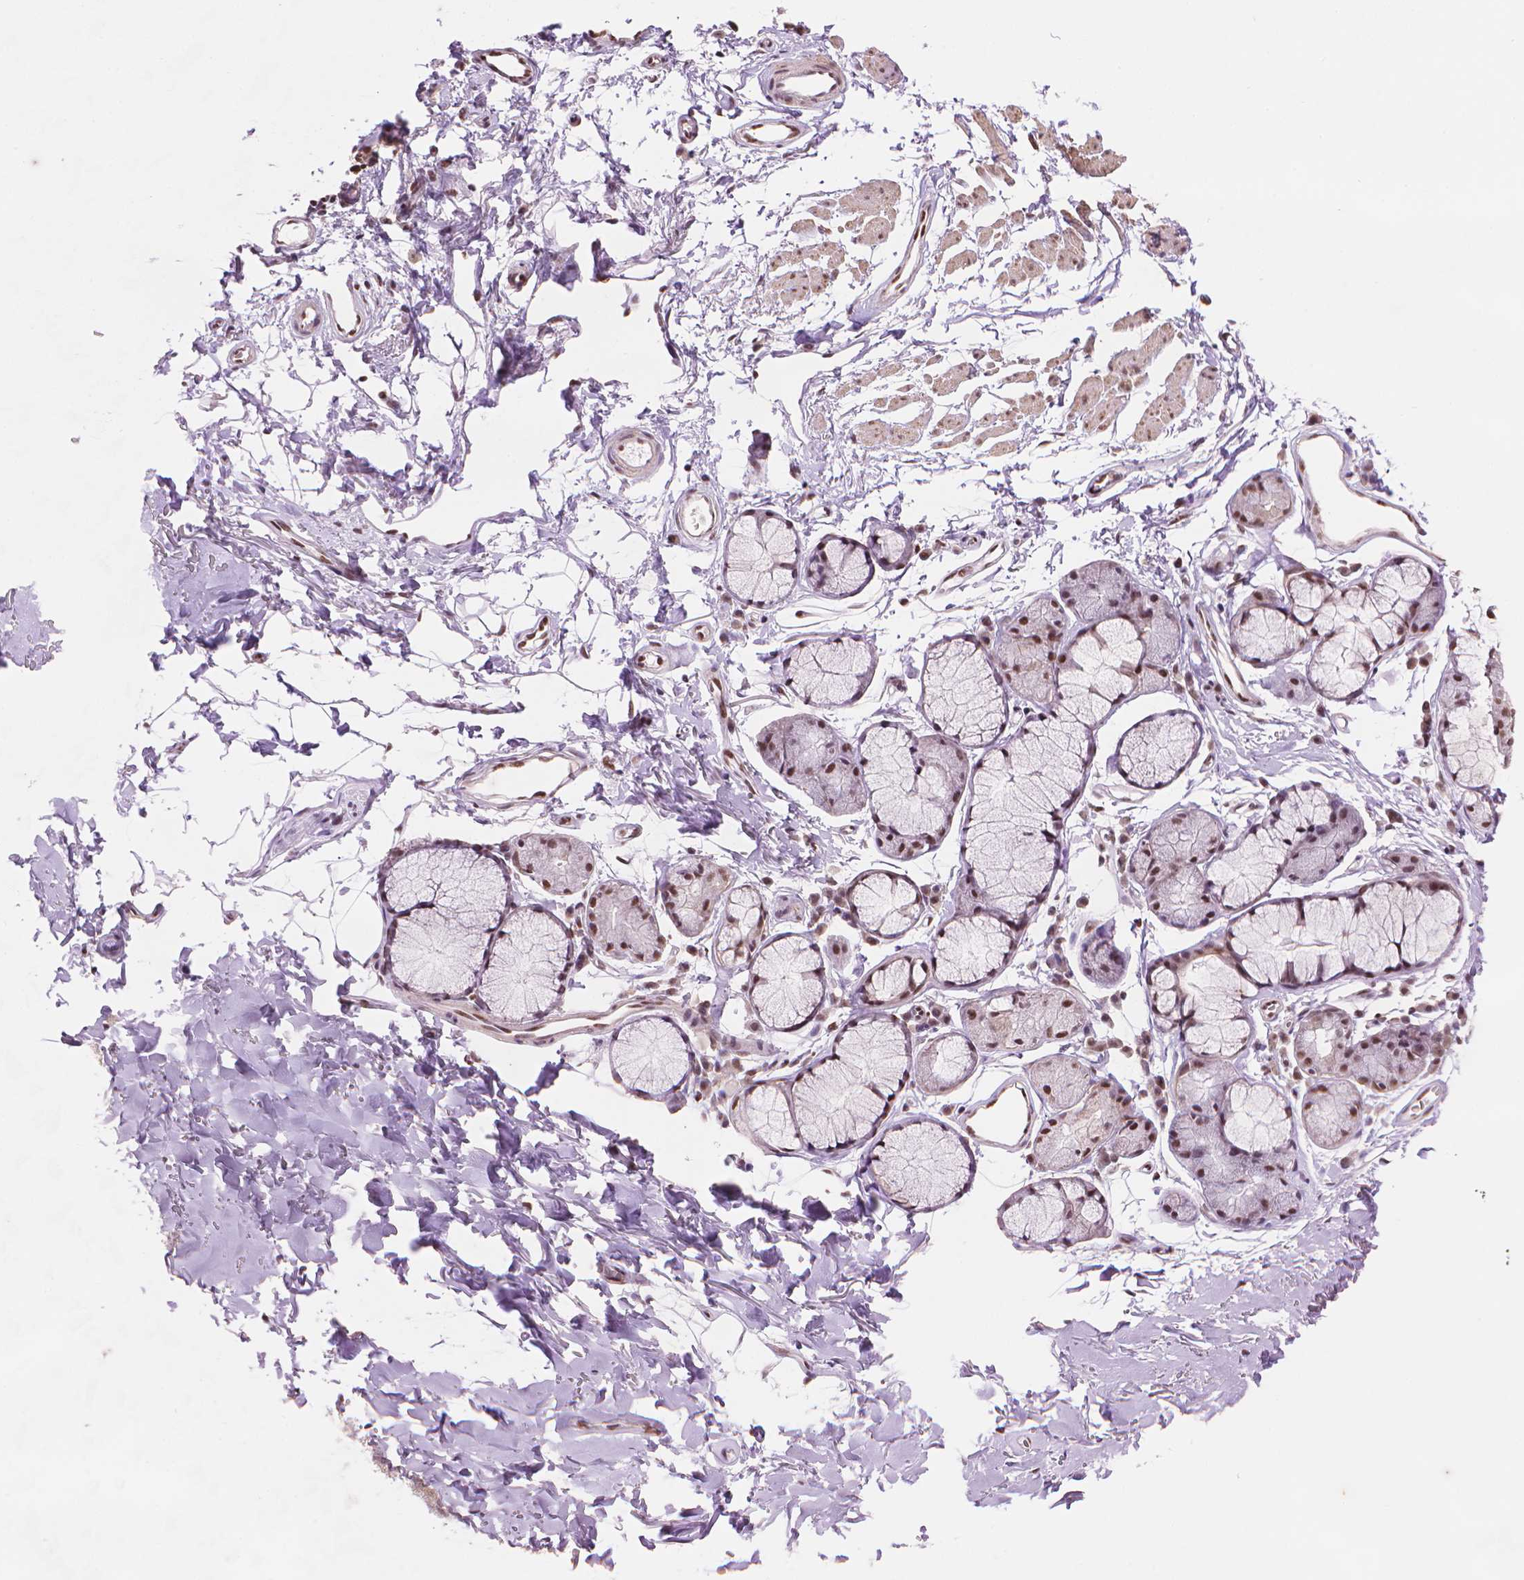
{"staining": {"intensity": "negative", "quantity": "none", "location": "none"}, "tissue": "adipose tissue", "cell_type": "Adipocytes", "image_type": "normal", "snomed": [{"axis": "morphology", "description": "Normal tissue, NOS"}, {"axis": "topography", "description": "Cartilage tissue"}, {"axis": "topography", "description": "Bronchus"}], "caption": "Adipose tissue stained for a protein using immunohistochemistry (IHC) demonstrates no staining adipocytes.", "gene": "UBN1", "patient": {"sex": "female", "age": 79}}